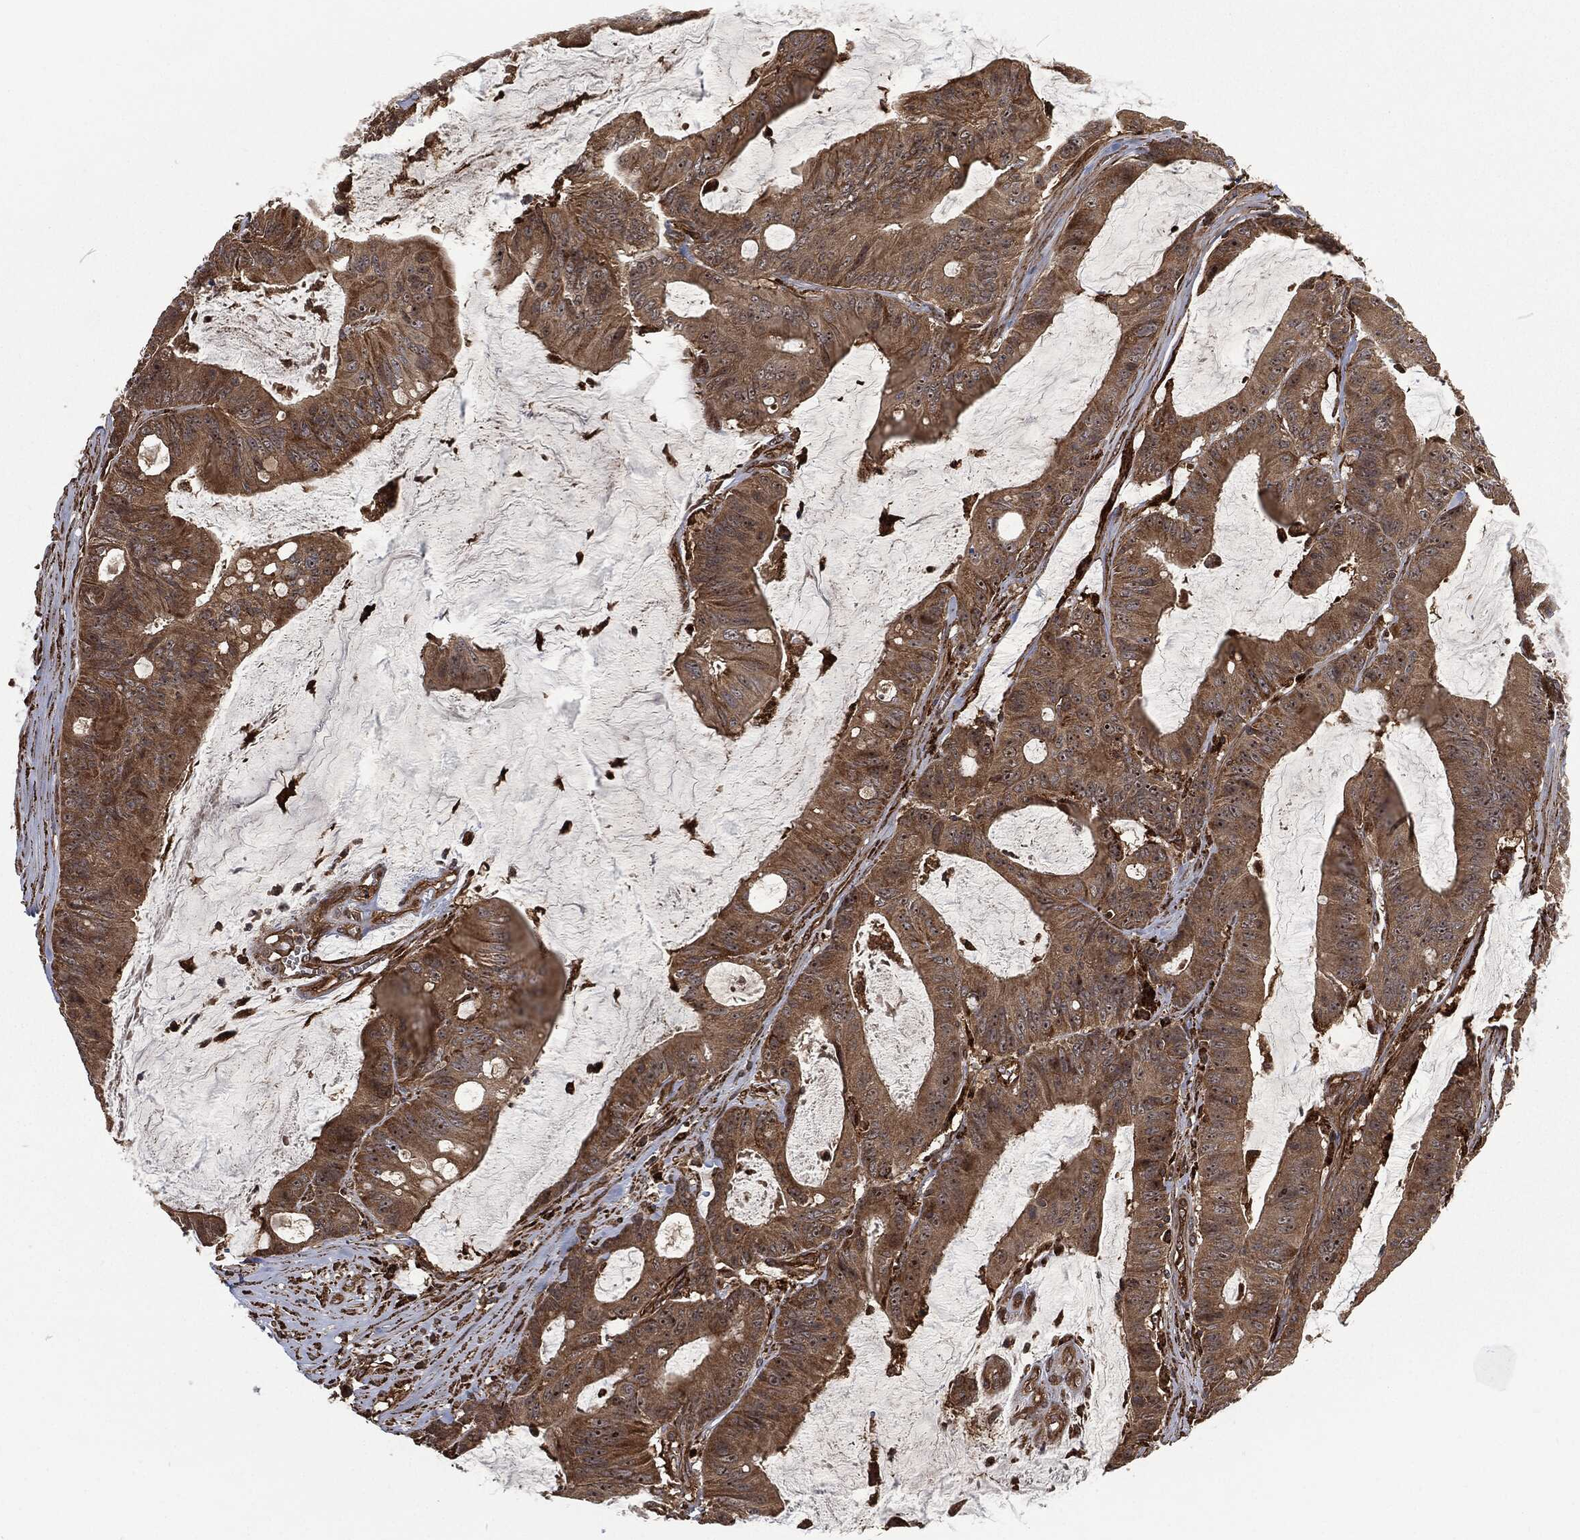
{"staining": {"intensity": "moderate", "quantity": ">75%", "location": "cytoplasmic/membranous"}, "tissue": "colorectal cancer", "cell_type": "Tumor cells", "image_type": "cancer", "snomed": [{"axis": "morphology", "description": "Adenocarcinoma, NOS"}, {"axis": "topography", "description": "Colon"}], "caption": "Brown immunohistochemical staining in adenocarcinoma (colorectal) exhibits moderate cytoplasmic/membranous staining in approximately >75% of tumor cells.", "gene": "RFTN1", "patient": {"sex": "female", "age": 69}}